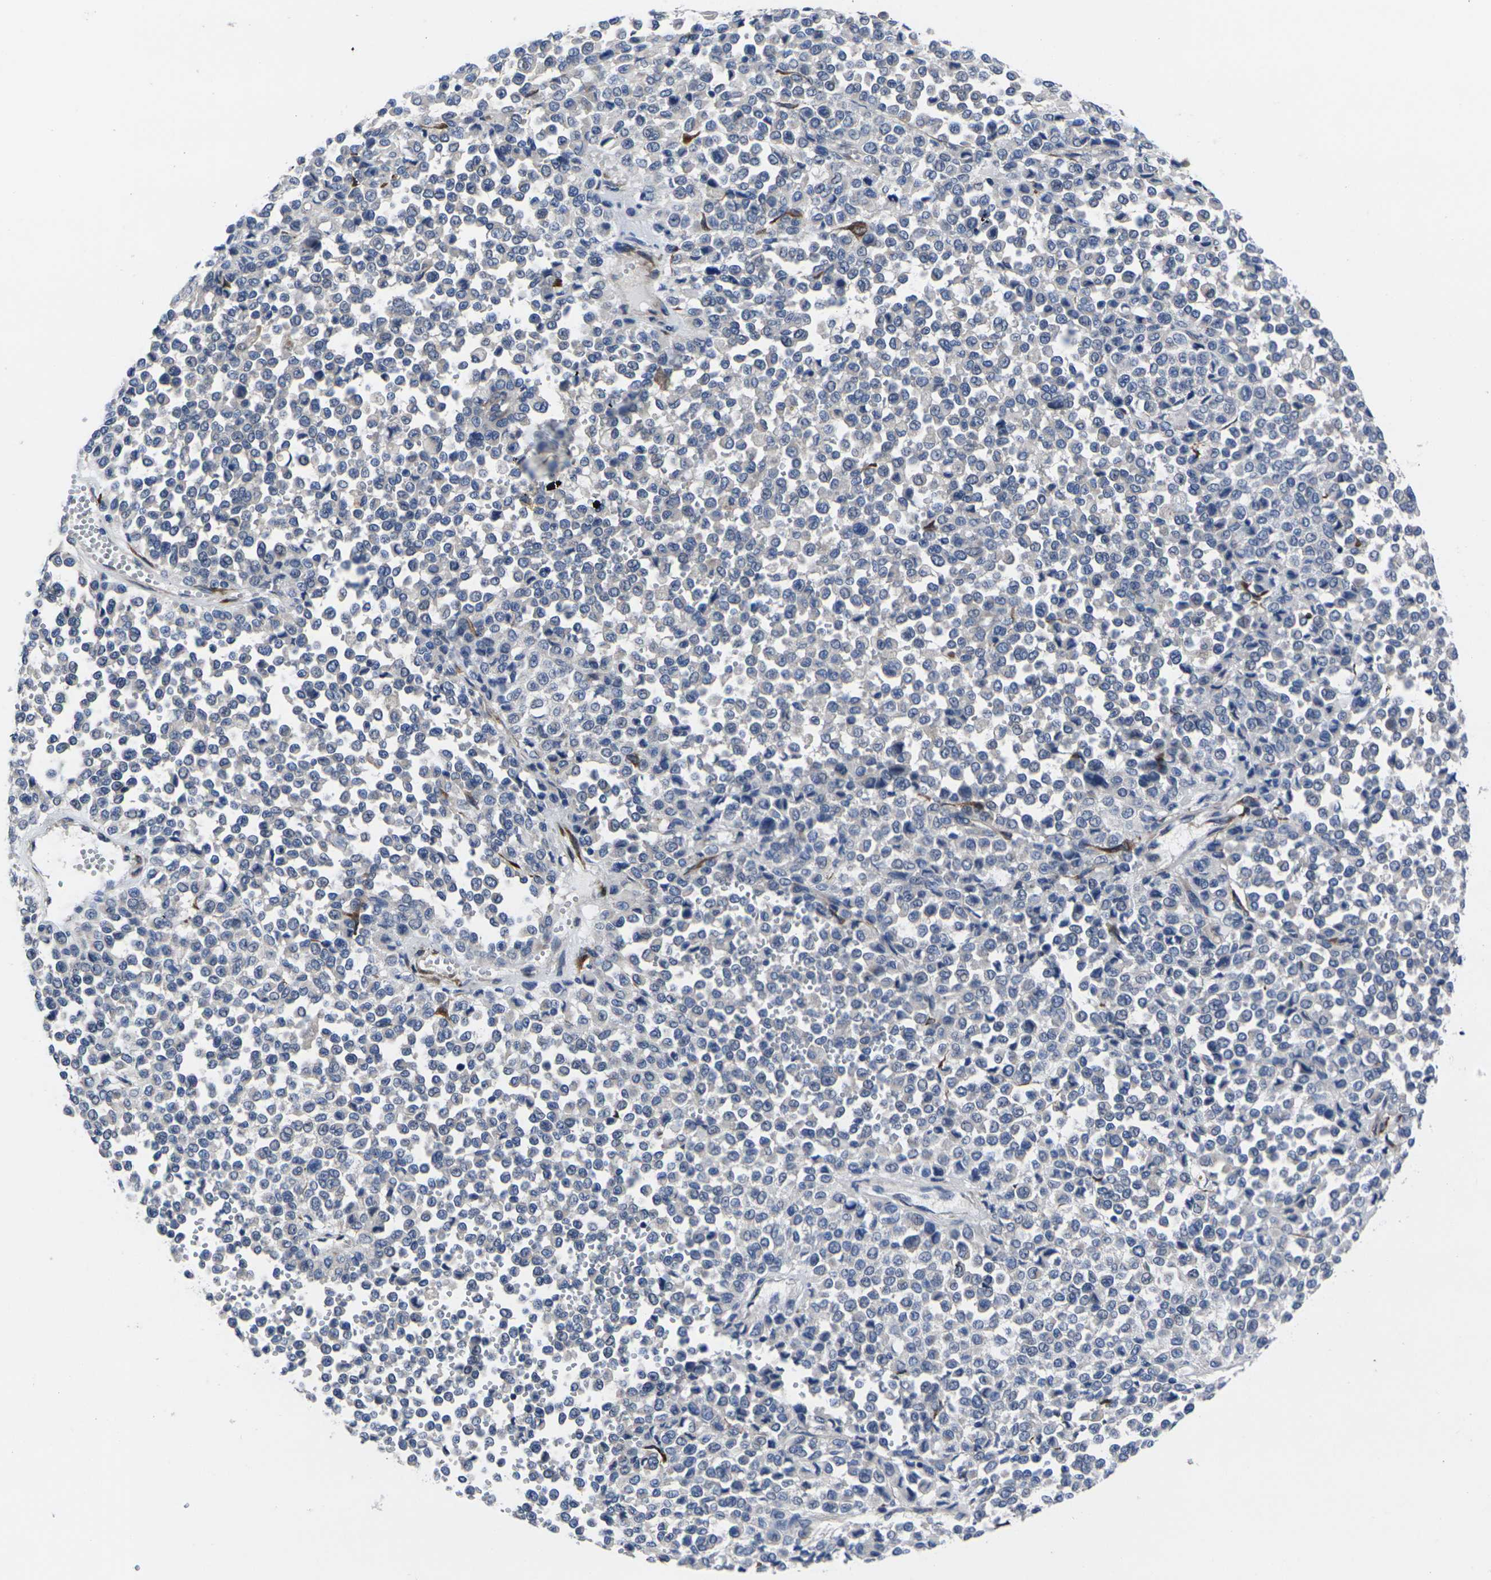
{"staining": {"intensity": "negative", "quantity": "none", "location": "none"}, "tissue": "melanoma", "cell_type": "Tumor cells", "image_type": "cancer", "snomed": [{"axis": "morphology", "description": "Malignant melanoma, Metastatic site"}, {"axis": "topography", "description": "Pancreas"}], "caption": "Melanoma stained for a protein using immunohistochemistry reveals no expression tumor cells.", "gene": "CYP2C8", "patient": {"sex": "female", "age": 30}}